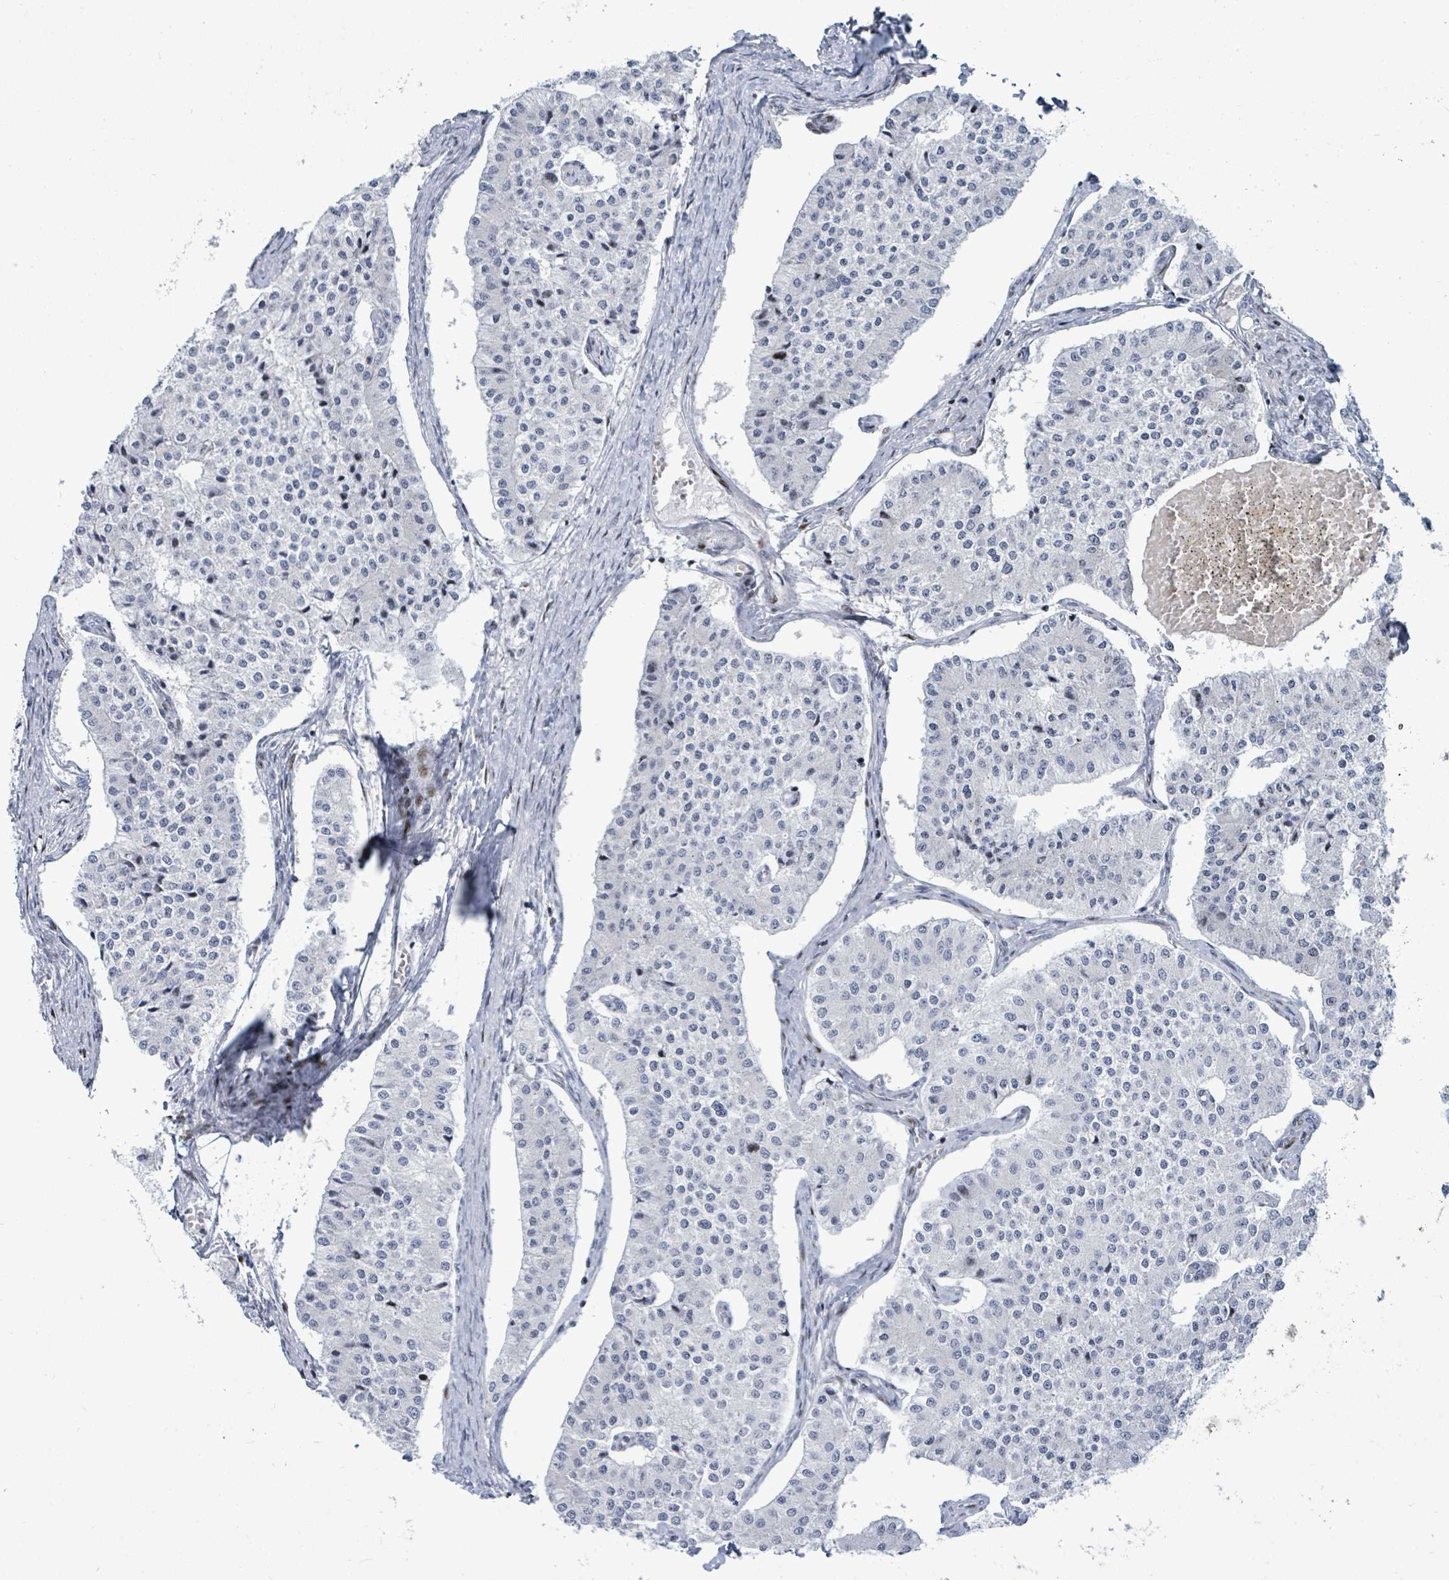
{"staining": {"intensity": "negative", "quantity": "none", "location": "none"}, "tissue": "carcinoid", "cell_type": "Tumor cells", "image_type": "cancer", "snomed": [{"axis": "morphology", "description": "Carcinoid, malignant, NOS"}, {"axis": "topography", "description": "Colon"}], "caption": "A histopathology image of human carcinoid (malignant) is negative for staining in tumor cells. (DAB immunohistochemistry, high magnification).", "gene": "MALL", "patient": {"sex": "female", "age": 52}}